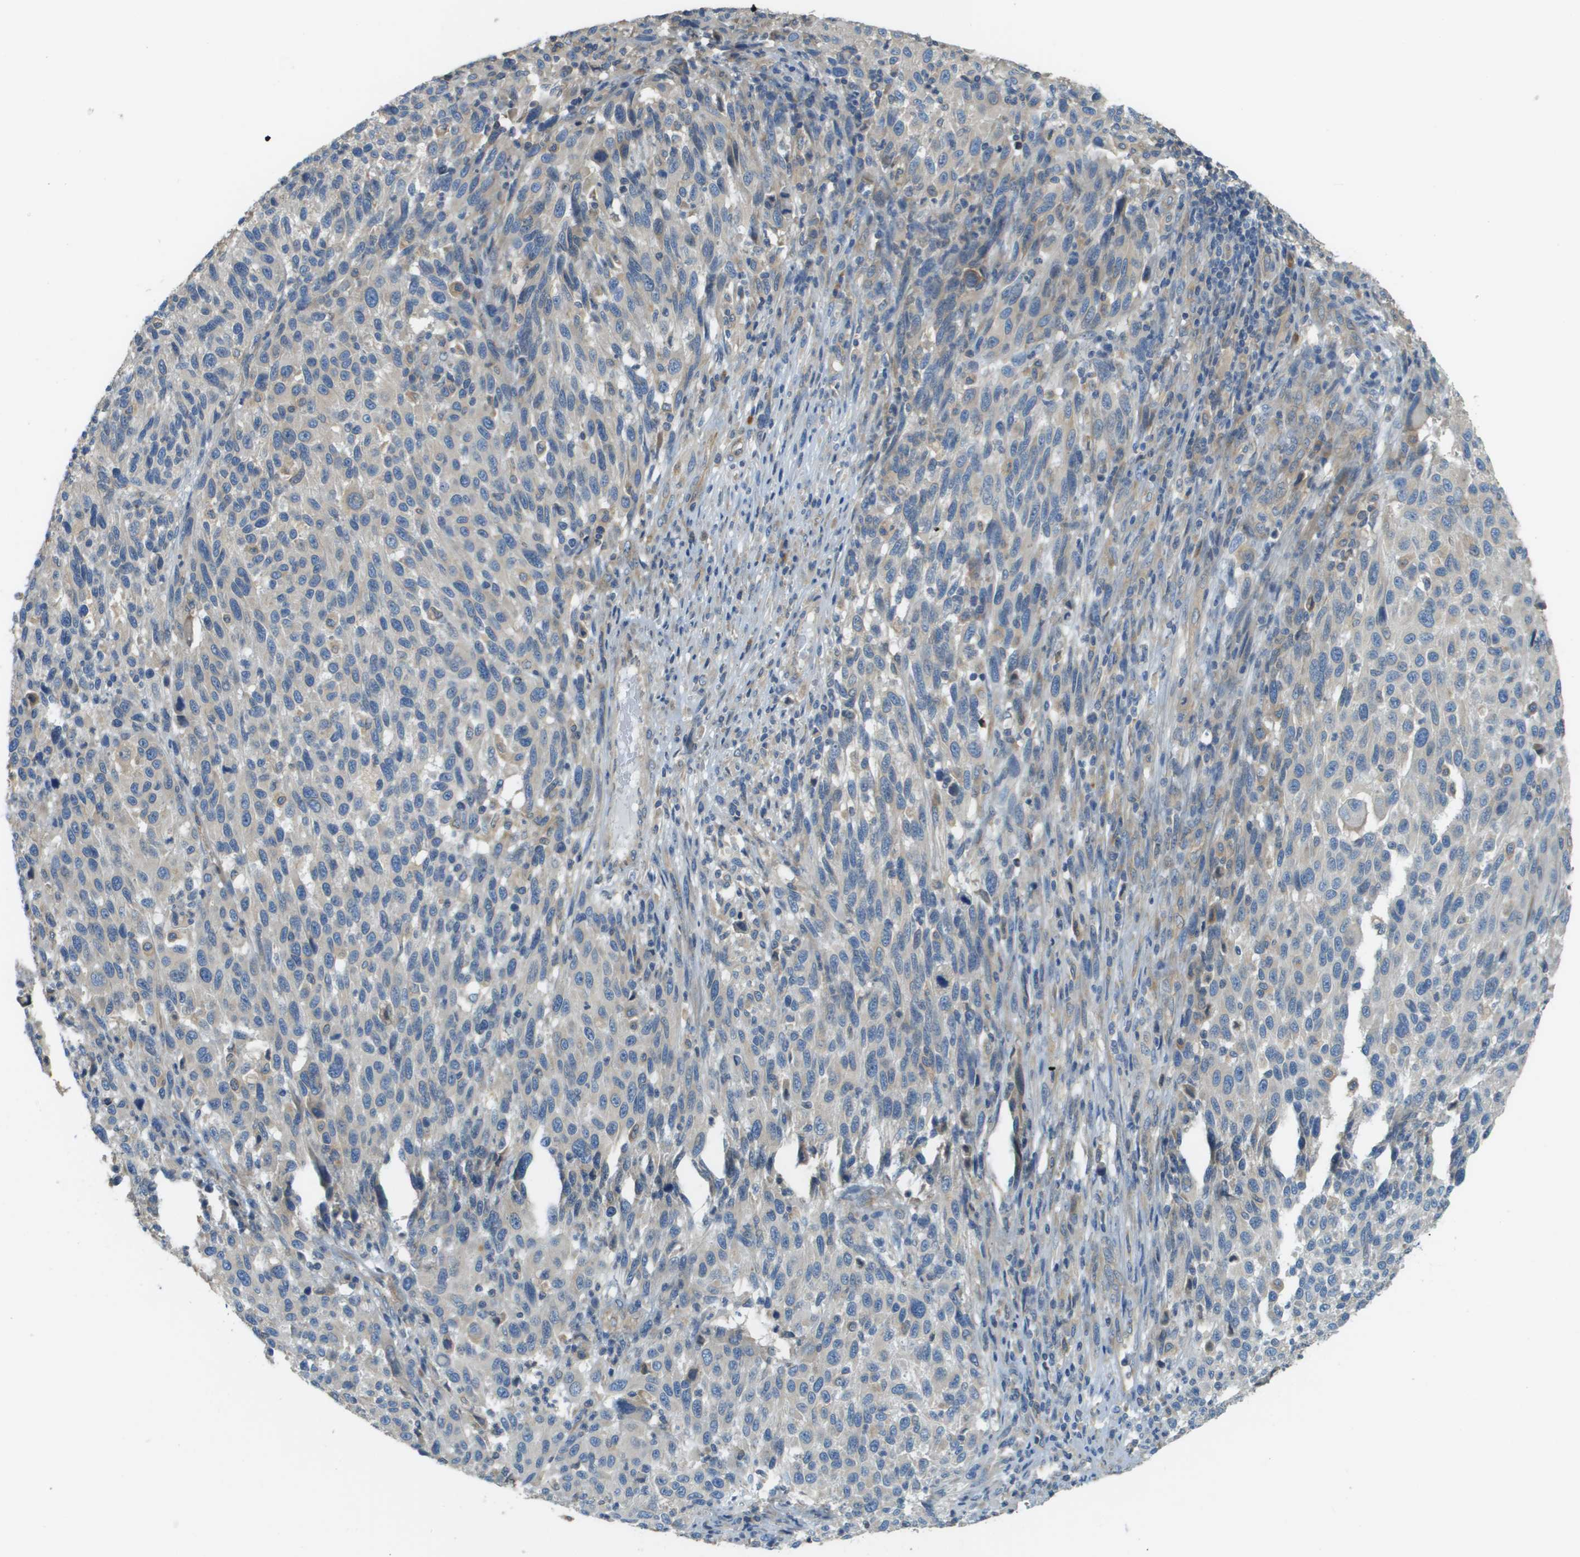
{"staining": {"intensity": "negative", "quantity": "none", "location": "none"}, "tissue": "melanoma", "cell_type": "Tumor cells", "image_type": "cancer", "snomed": [{"axis": "morphology", "description": "Malignant melanoma, Metastatic site"}, {"axis": "topography", "description": "Lymph node"}], "caption": "A high-resolution image shows immunohistochemistry (IHC) staining of malignant melanoma (metastatic site), which displays no significant positivity in tumor cells.", "gene": "DNAJB11", "patient": {"sex": "male", "age": 61}}